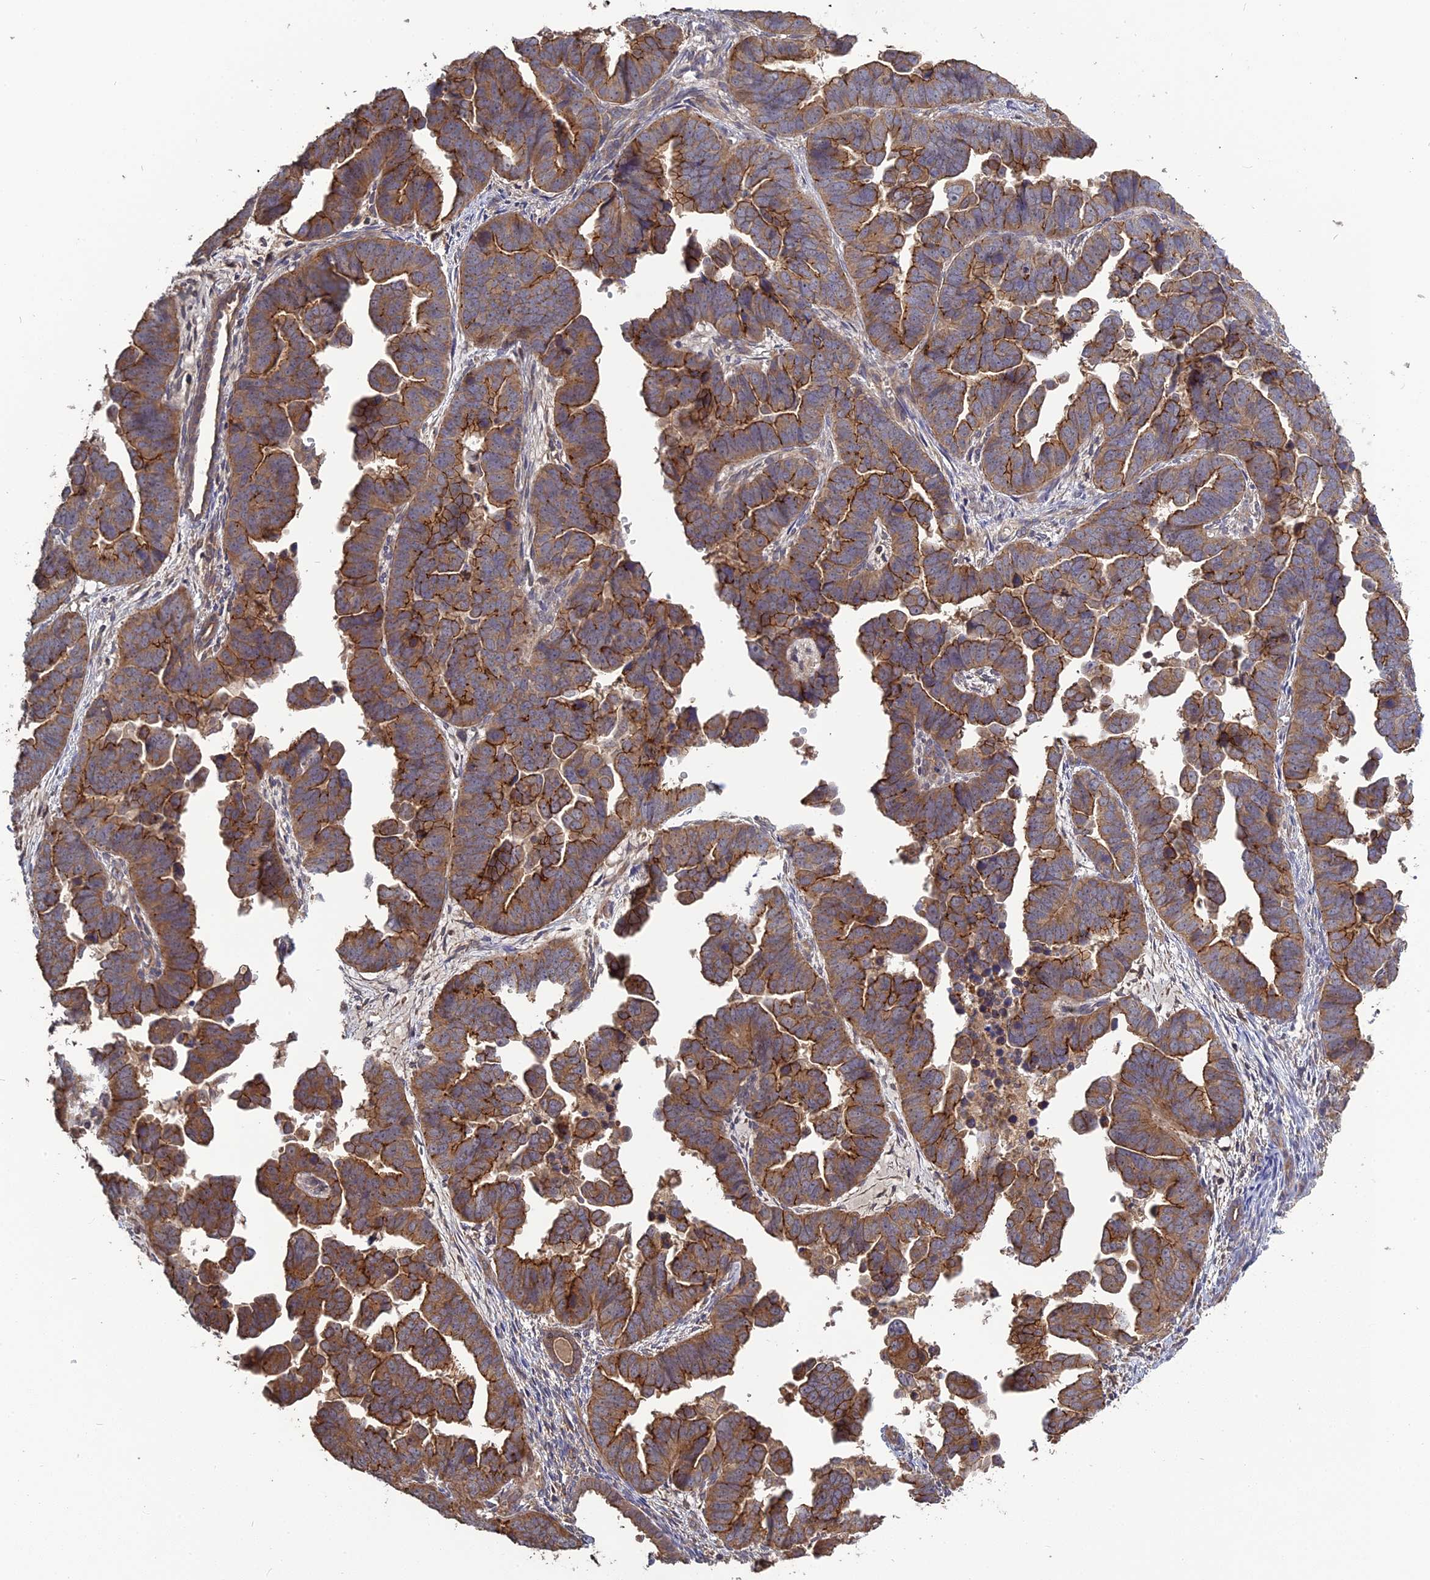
{"staining": {"intensity": "strong", "quantity": ">75%", "location": "cytoplasmic/membranous"}, "tissue": "endometrial cancer", "cell_type": "Tumor cells", "image_type": "cancer", "snomed": [{"axis": "morphology", "description": "Adenocarcinoma, NOS"}, {"axis": "topography", "description": "Endometrium"}], "caption": "Immunohistochemical staining of human endometrial adenocarcinoma shows high levels of strong cytoplasmic/membranous expression in approximately >75% of tumor cells. (DAB (3,3'-diaminobenzidine) IHC, brown staining for protein, blue staining for nuclei).", "gene": "ARHGAP40", "patient": {"sex": "female", "age": 75}}